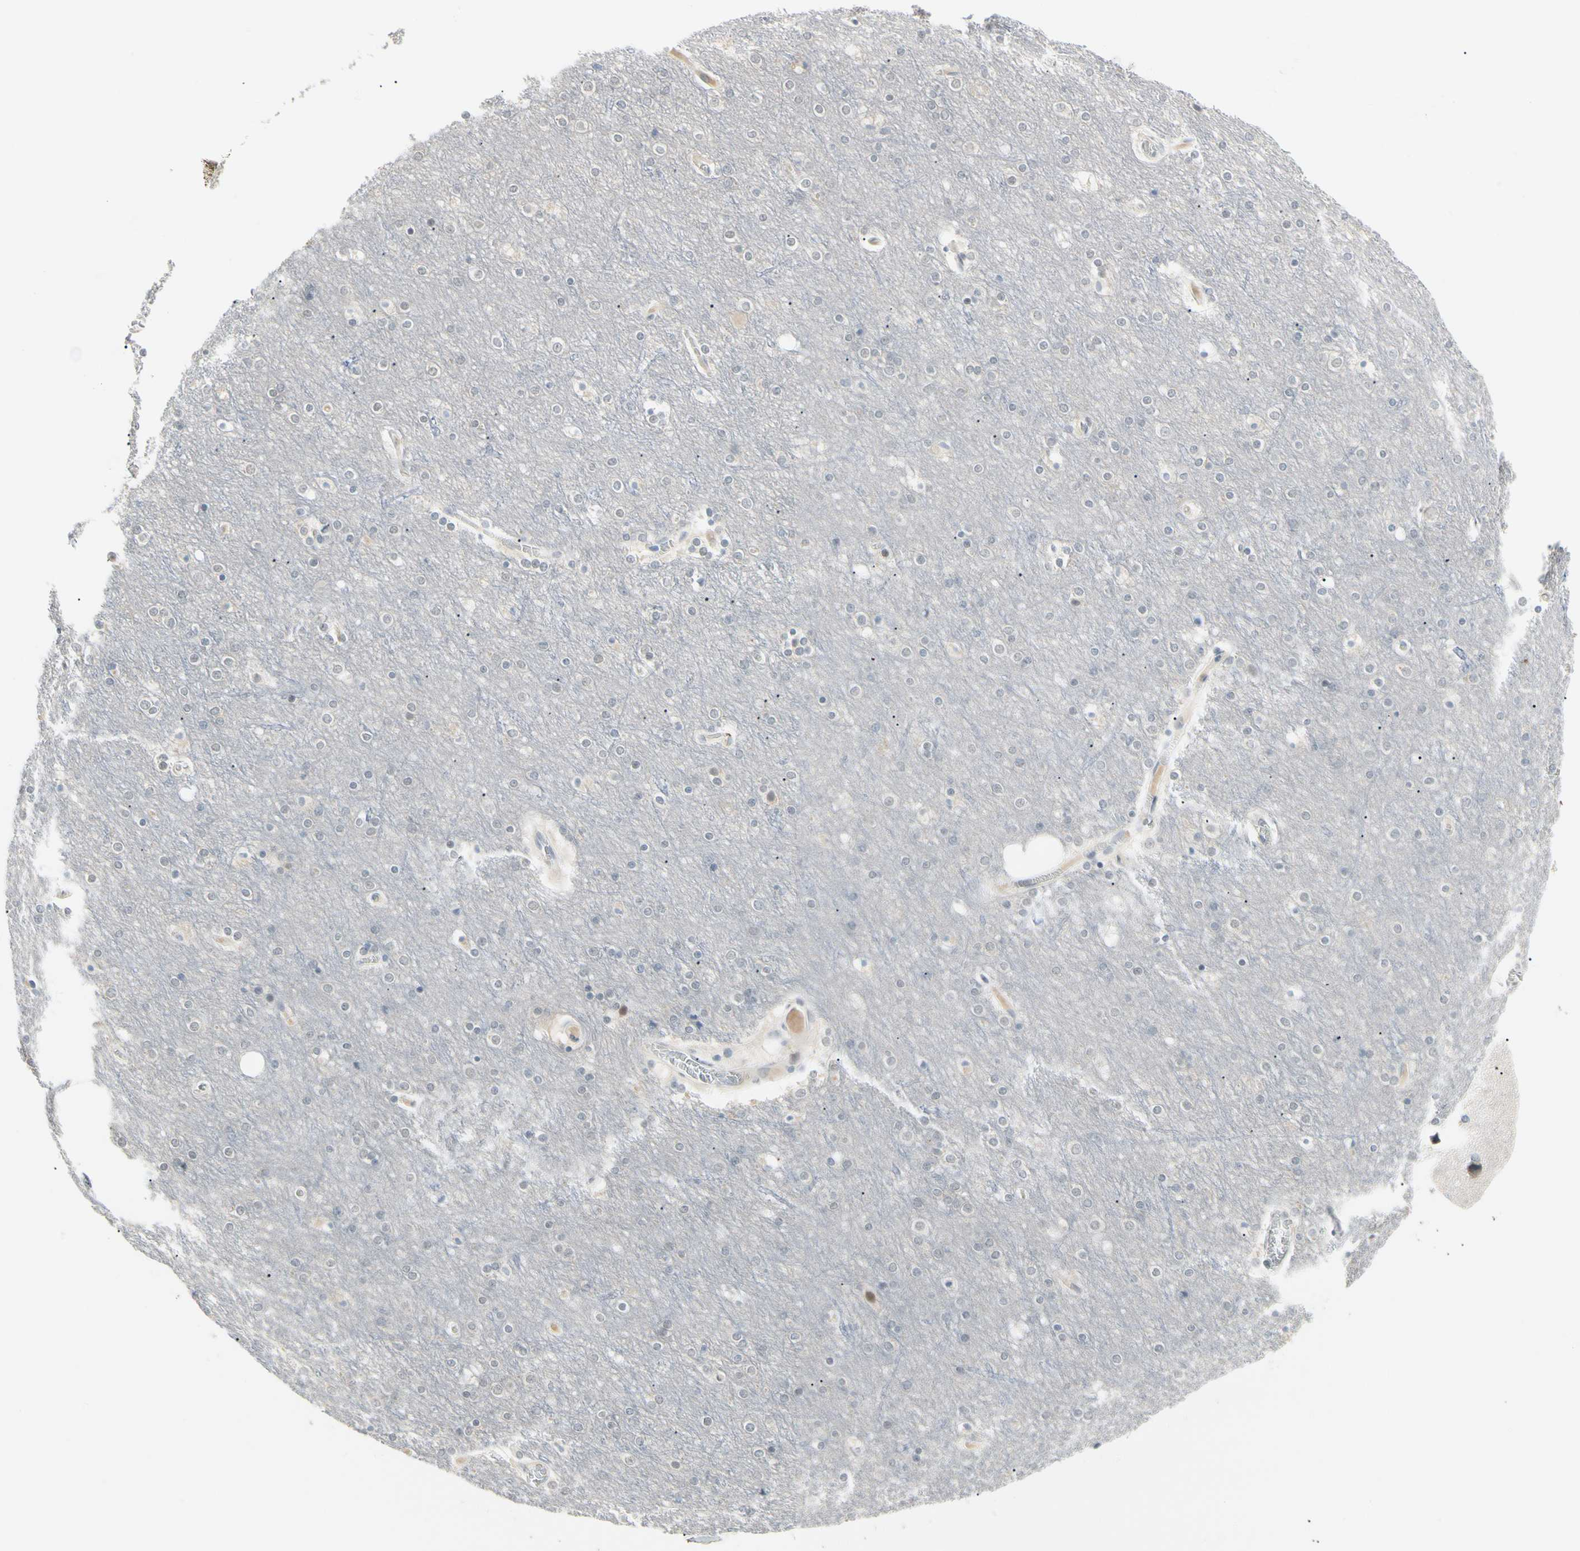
{"staining": {"intensity": "negative", "quantity": "none", "location": "none"}, "tissue": "cerebral cortex", "cell_type": "Endothelial cells", "image_type": "normal", "snomed": [{"axis": "morphology", "description": "Normal tissue, NOS"}, {"axis": "topography", "description": "Cerebral cortex"}], "caption": "High power microscopy photomicrograph of an IHC image of unremarkable cerebral cortex, revealing no significant expression in endothelial cells.", "gene": "ASPN", "patient": {"sex": "female", "age": 54}}